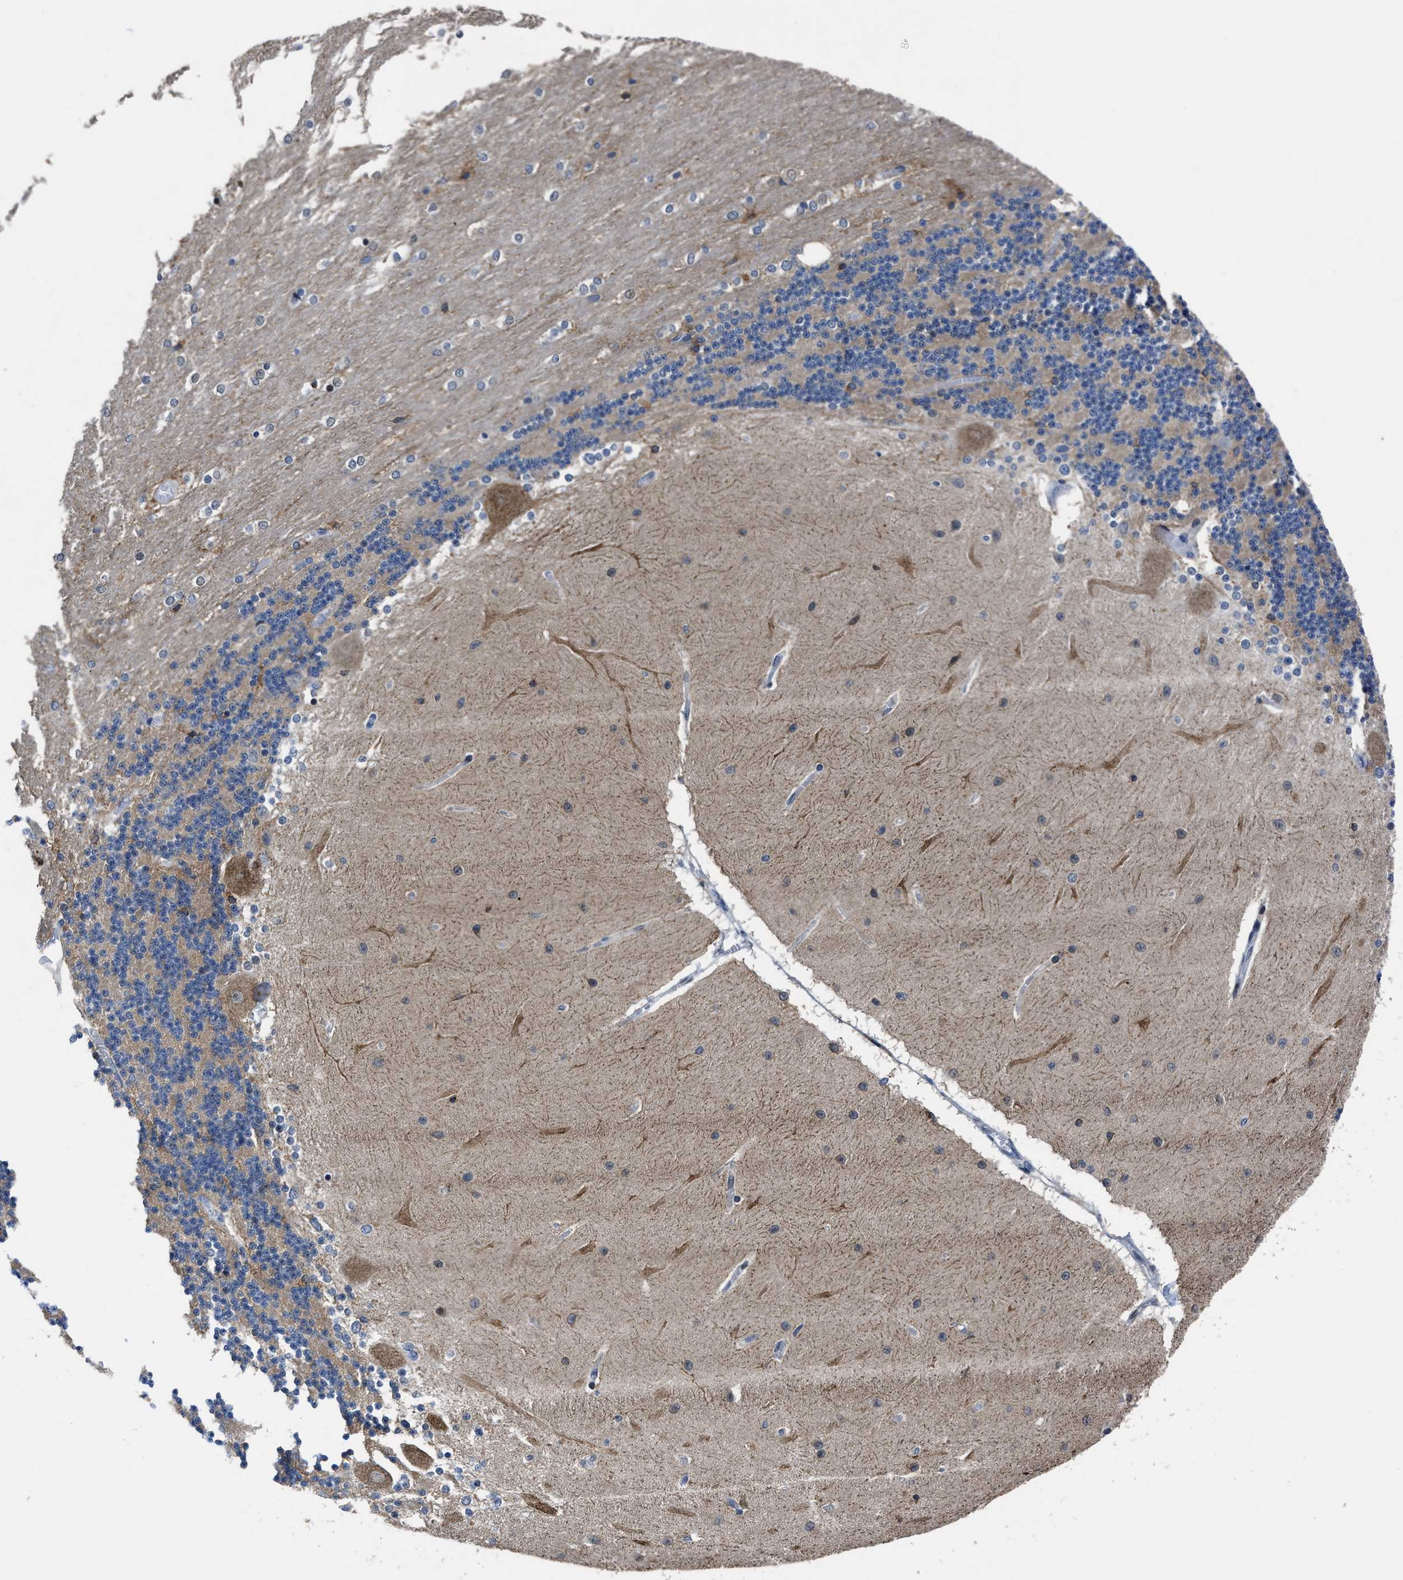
{"staining": {"intensity": "weak", "quantity": "25%-75%", "location": "cytoplasmic/membranous"}, "tissue": "cerebellum", "cell_type": "Cells in granular layer", "image_type": "normal", "snomed": [{"axis": "morphology", "description": "Normal tissue, NOS"}, {"axis": "topography", "description": "Cerebellum"}], "caption": "Brown immunohistochemical staining in normal human cerebellum exhibits weak cytoplasmic/membranous expression in about 25%-75% of cells in granular layer. The staining was performed using DAB (3,3'-diaminobenzidine), with brown indicating positive protein expression. Nuclei are stained blue with hematoxylin.", "gene": "MARCKSL1", "patient": {"sex": "female", "age": 54}}